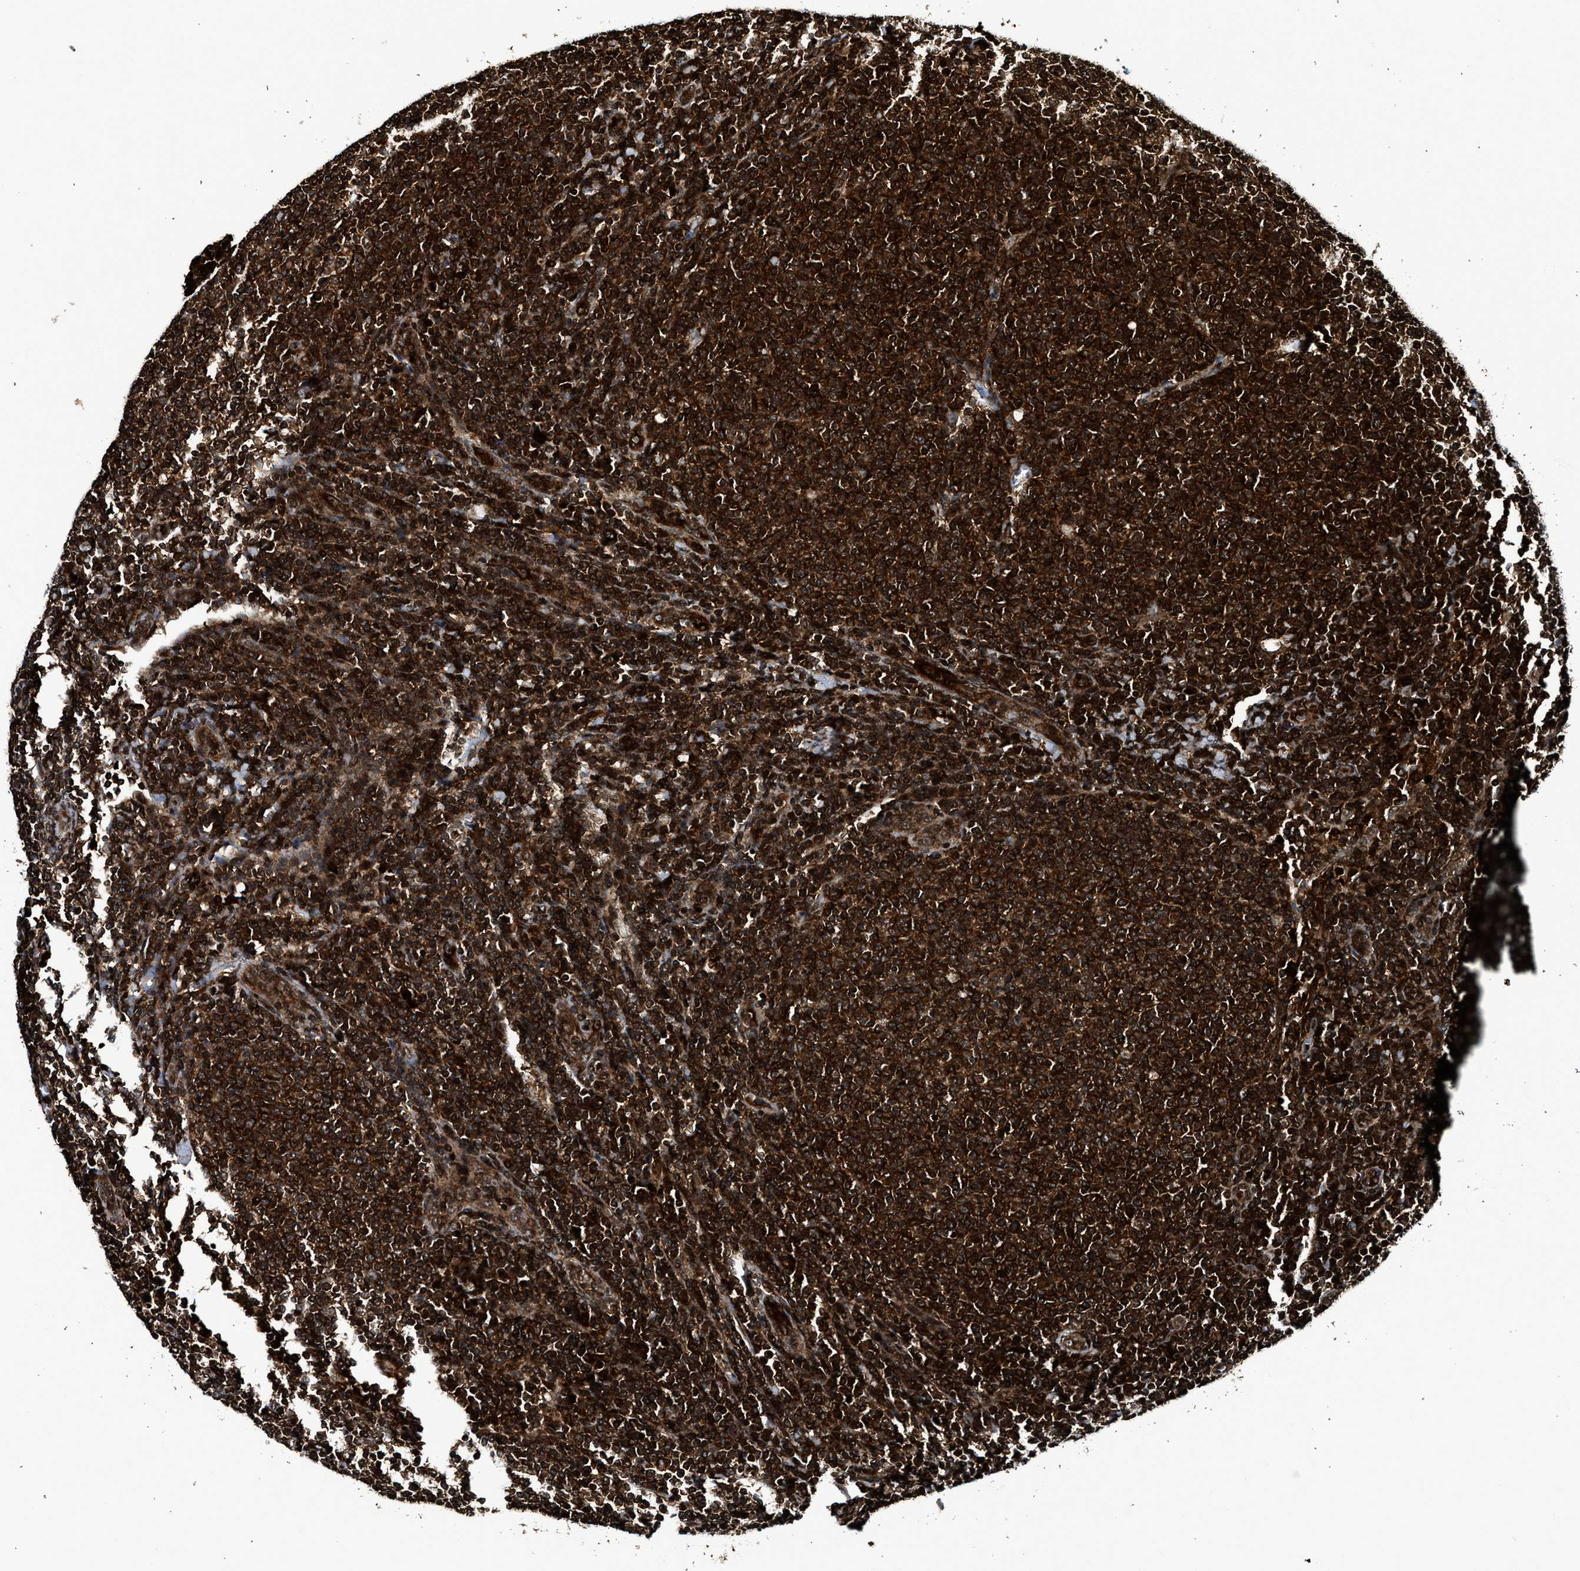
{"staining": {"intensity": "strong", "quantity": ">75%", "location": "cytoplasmic/membranous,nuclear"}, "tissue": "lymphoma", "cell_type": "Tumor cells", "image_type": "cancer", "snomed": [{"axis": "morphology", "description": "Malignant lymphoma, non-Hodgkin's type, Low grade"}, {"axis": "topography", "description": "Lymph node"}], "caption": "Human lymphoma stained with a protein marker shows strong staining in tumor cells.", "gene": "MDM2", "patient": {"sex": "male", "age": 66}}